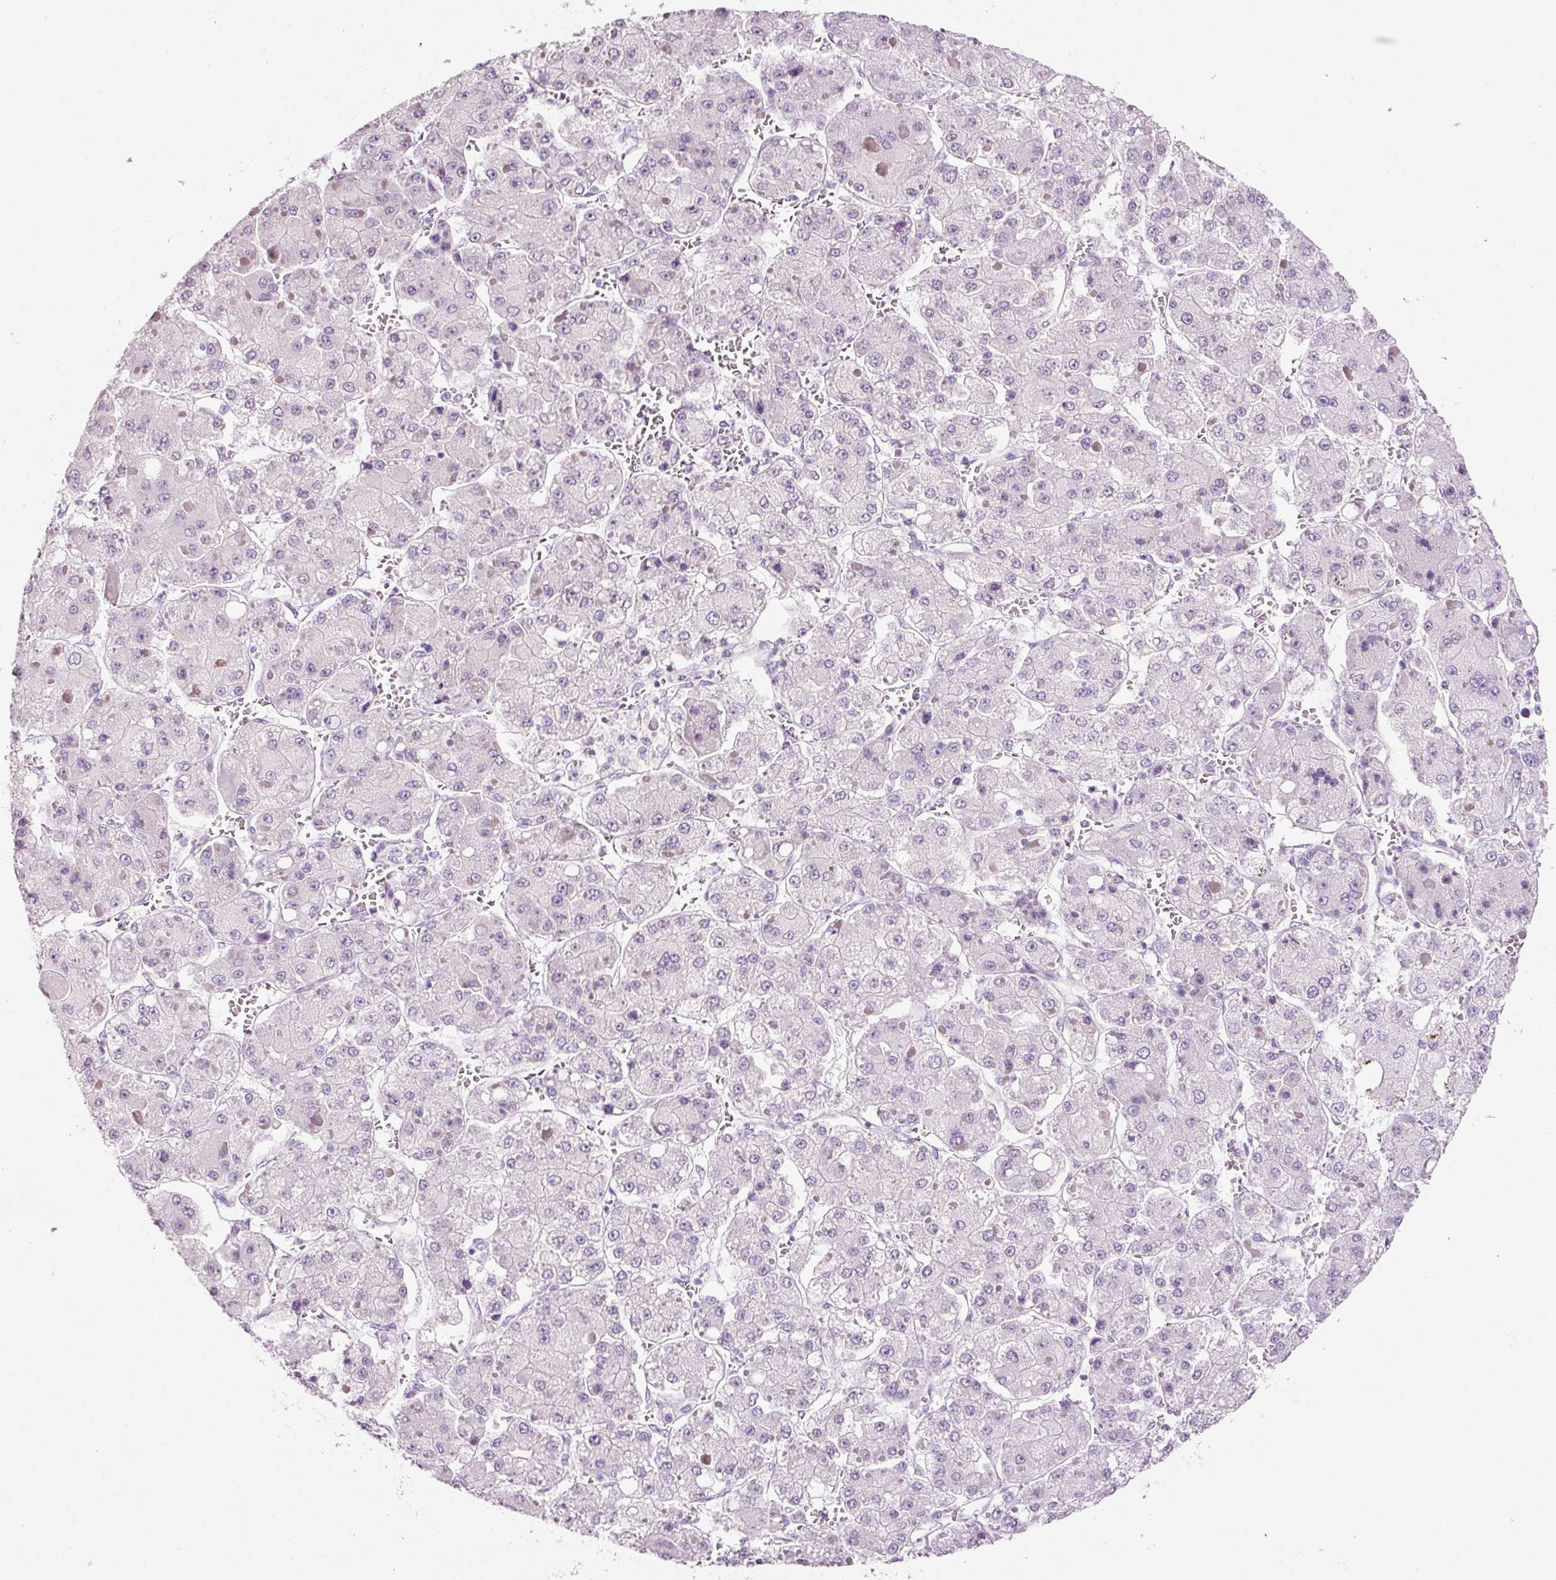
{"staining": {"intensity": "negative", "quantity": "none", "location": "none"}, "tissue": "liver cancer", "cell_type": "Tumor cells", "image_type": "cancer", "snomed": [{"axis": "morphology", "description": "Carcinoma, Hepatocellular, NOS"}, {"axis": "topography", "description": "Liver"}], "caption": "The micrograph displays no staining of tumor cells in liver cancer (hepatocellular carcinoma).", "gene": "ANKRD20A1", "patient": {"sex": "female", "age": 73}}